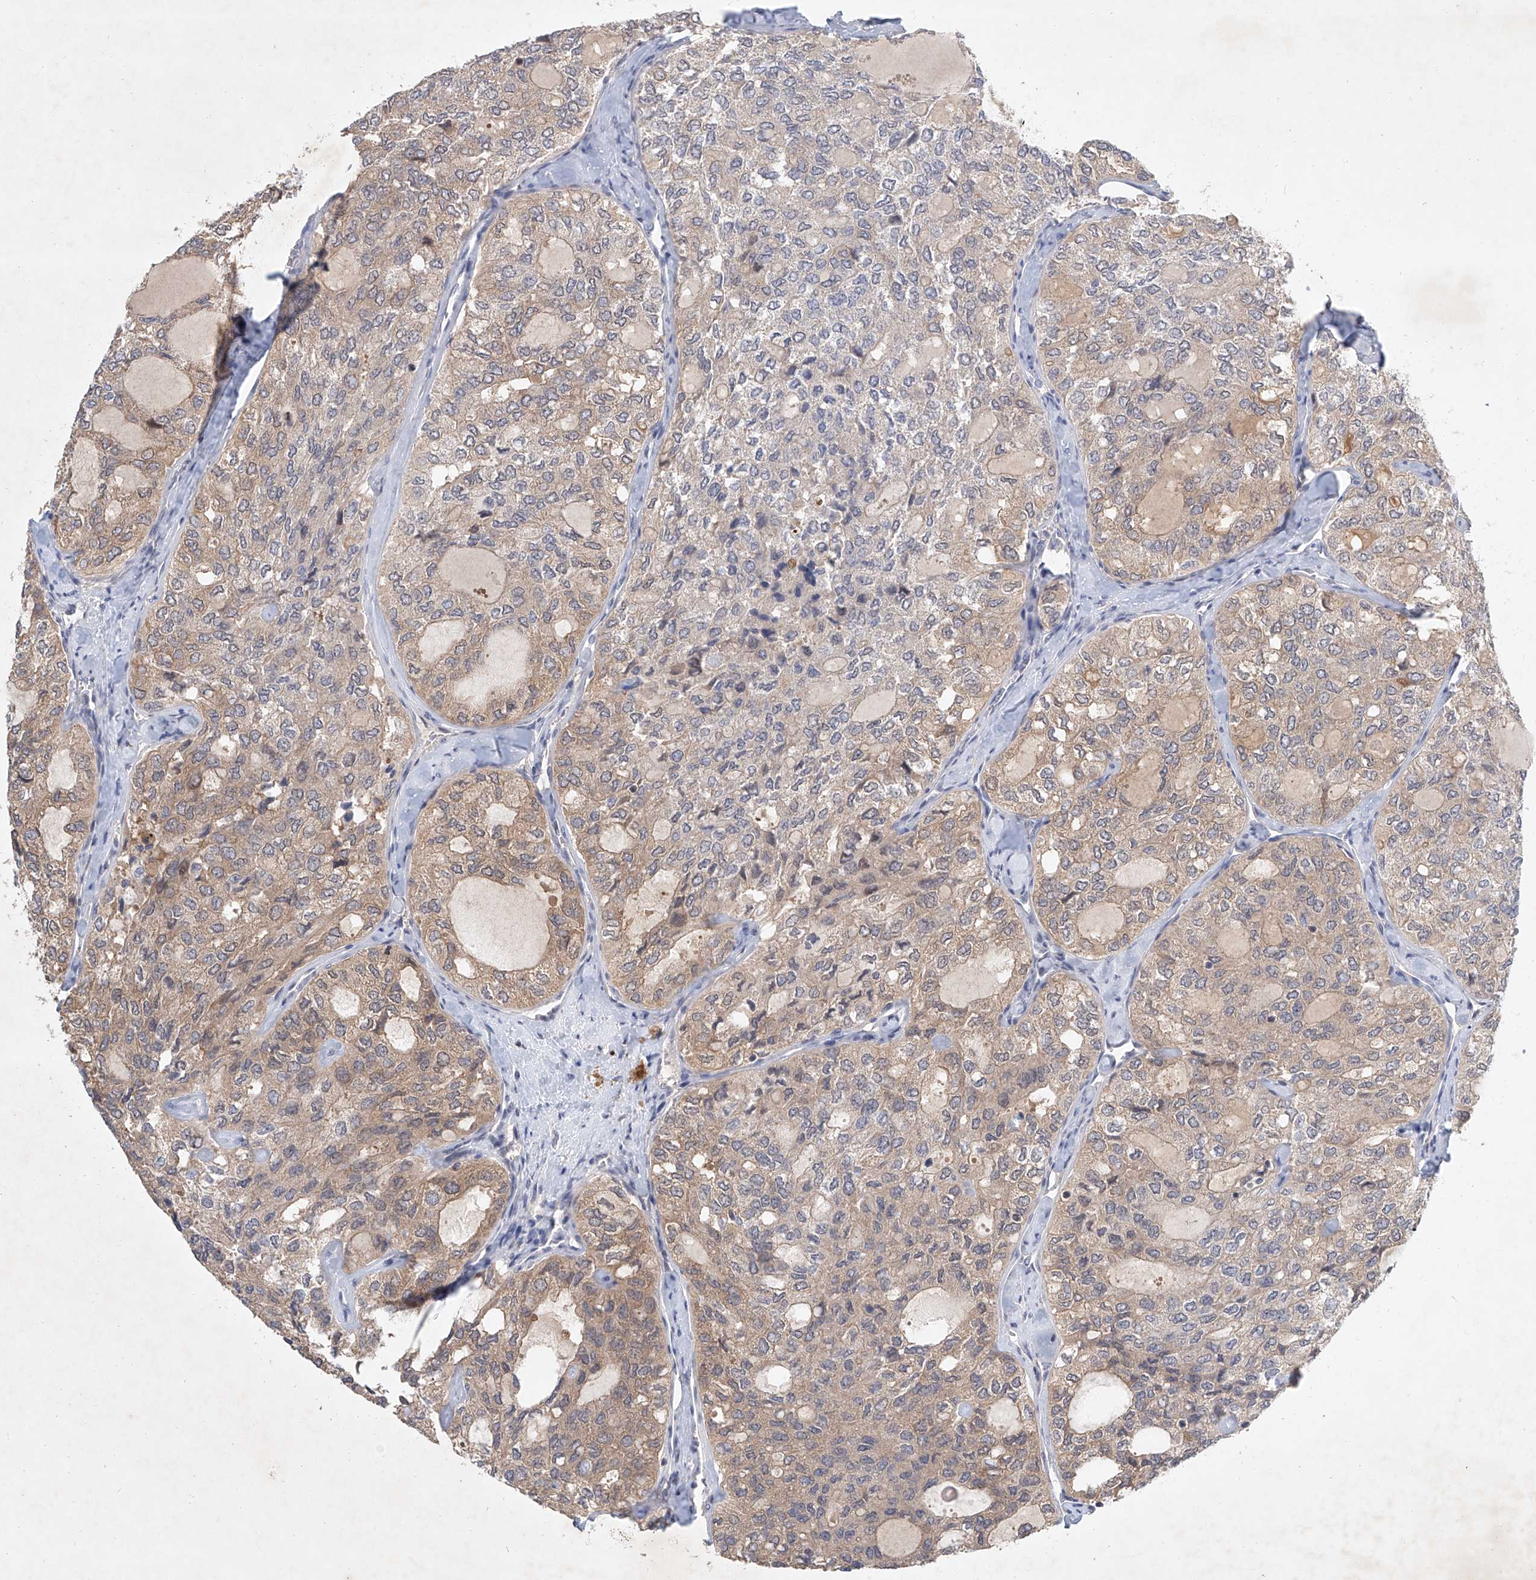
{"staining": {"intensity": "weak", "quantity": ">75%", "location": "cytoplasmic/membranous"}, "tissue": "thyroid cancer", "cell_type": "Tumor cells", "image_type": "cancer", "snomed": [{"axis": "morphology", "description": "Follicular adenoma carcinoma, NOS"}, {"axis": "topography", "description": "Thyroid gland"}], "caption": "Human thyroid cancer stained with a protein marker demonstrates weak staining in tumor cells.", "gene": "CARMIL1", "patient": {"sex": "male", "age": 75}}